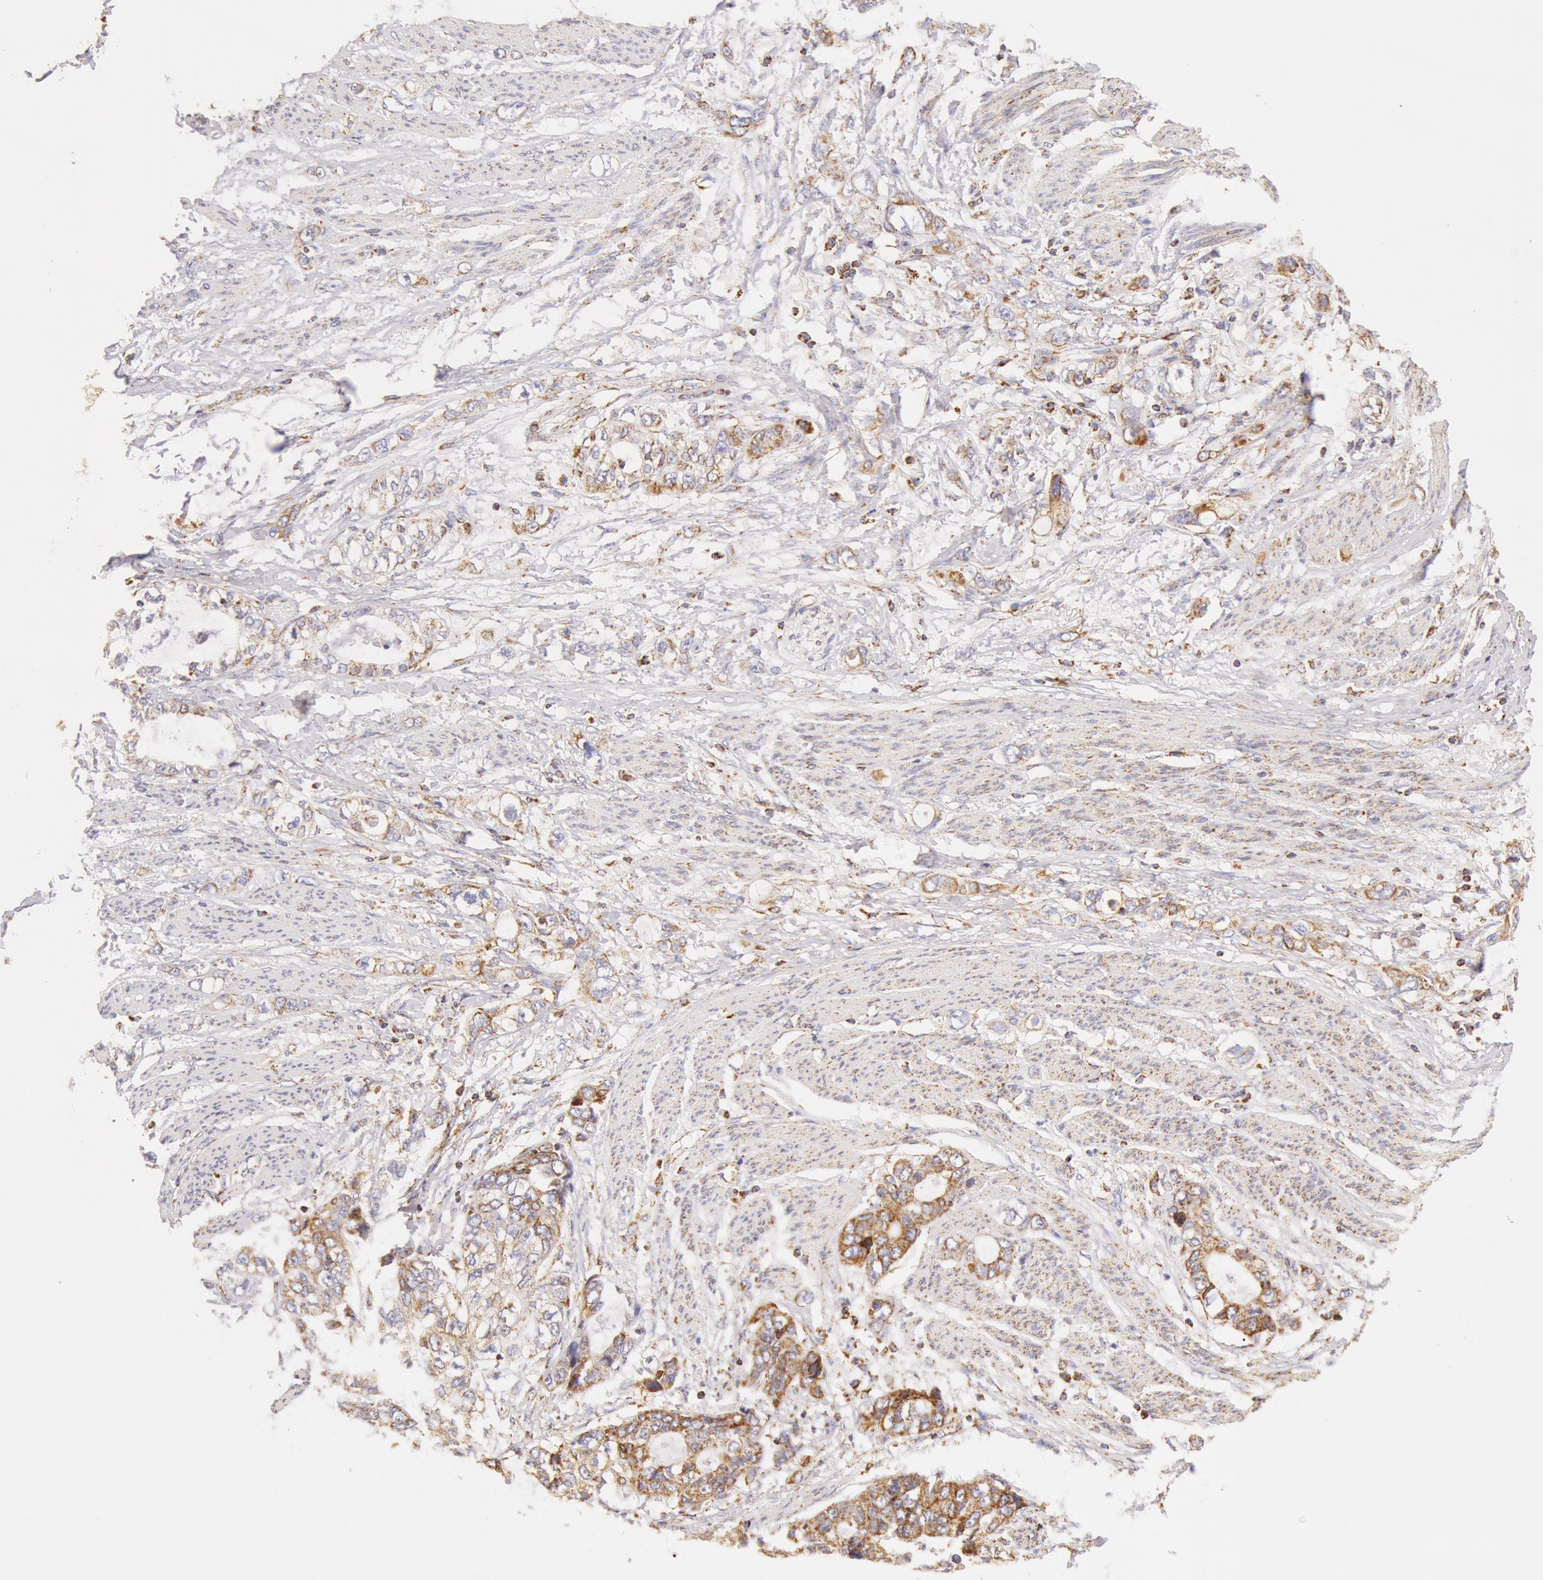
{"staining": {"intensity": "moderate", "quantity": "25%-75%", "location": "cytoplasmic/membranous"}, "tissue": "stomach cancer", "cell_type": "Tumor cells", "image_type": "cancer", "snomed": [{"axis": "morphology", "description": "Adenocarcinoma, NOS"}, {"axis": "topography", "description": "Stomach, upper"}], "caption": "Human stomach cancer (adenocarcinoma) stained with a brown dye displays moderate cytoplasmic/membranous positive expression in approximately 25%-75% of tumor cells.", "gene": "ATP5F1B", "patient": {"sex": "female", "age": 52}}